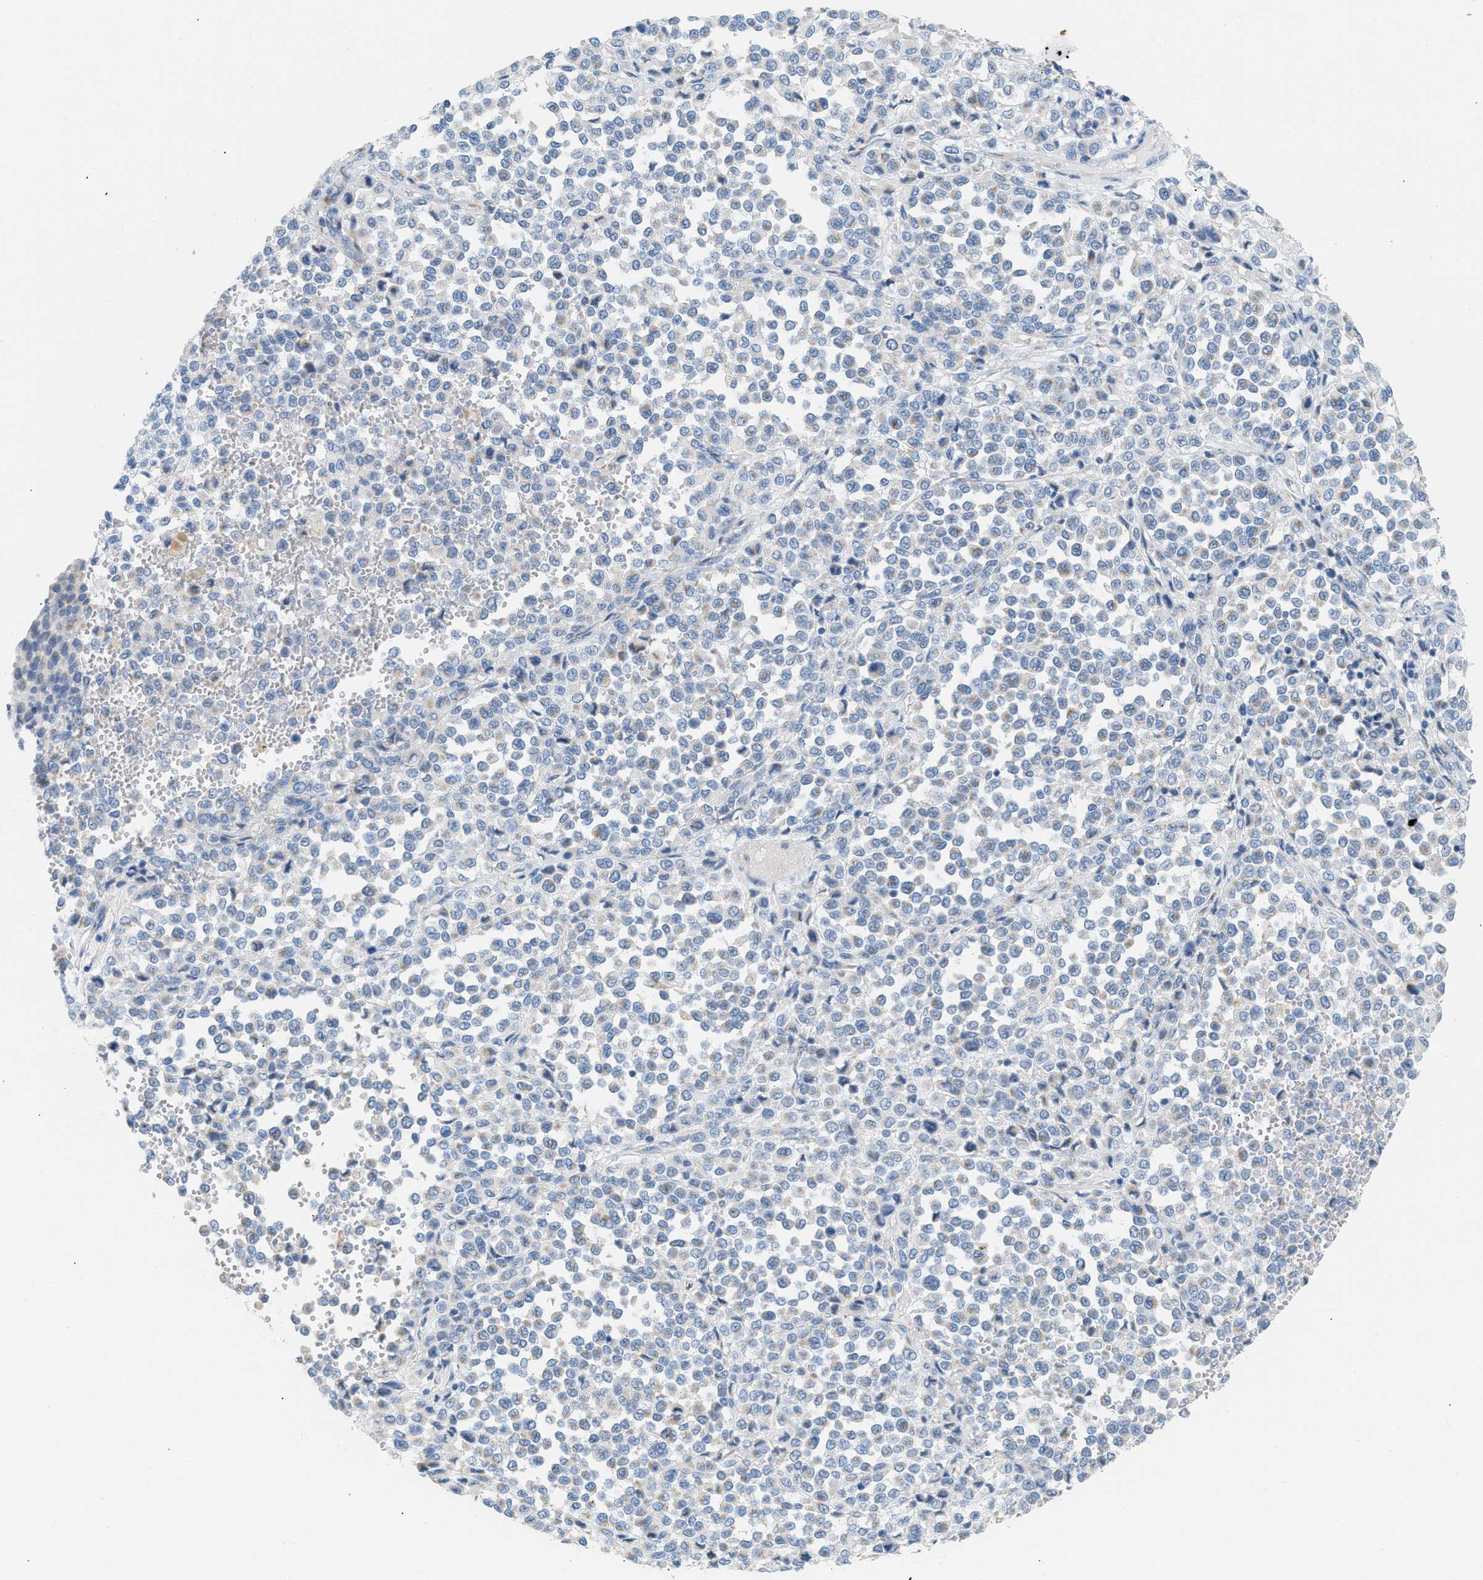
{"staining": {"intensity": "weak", "quantity": "<25%", "location": "cytoplasmic/membranous"}, "tissue": "melanoma", "cell_type": "Tumor cells", "image_type": "cancer", "snomed": [{"axis": "morphology", "description": "Malignant melanoma, Metastatic site"}, {"axis": "topography", "description": "Pancreas"}], "caption": "Immunohistochemistry of malignant melanoma (metastatic site) exhibits no expression in tumor cells.", "gene": "NDUFS8", "patient": {"sex": "female", "age": 30}}